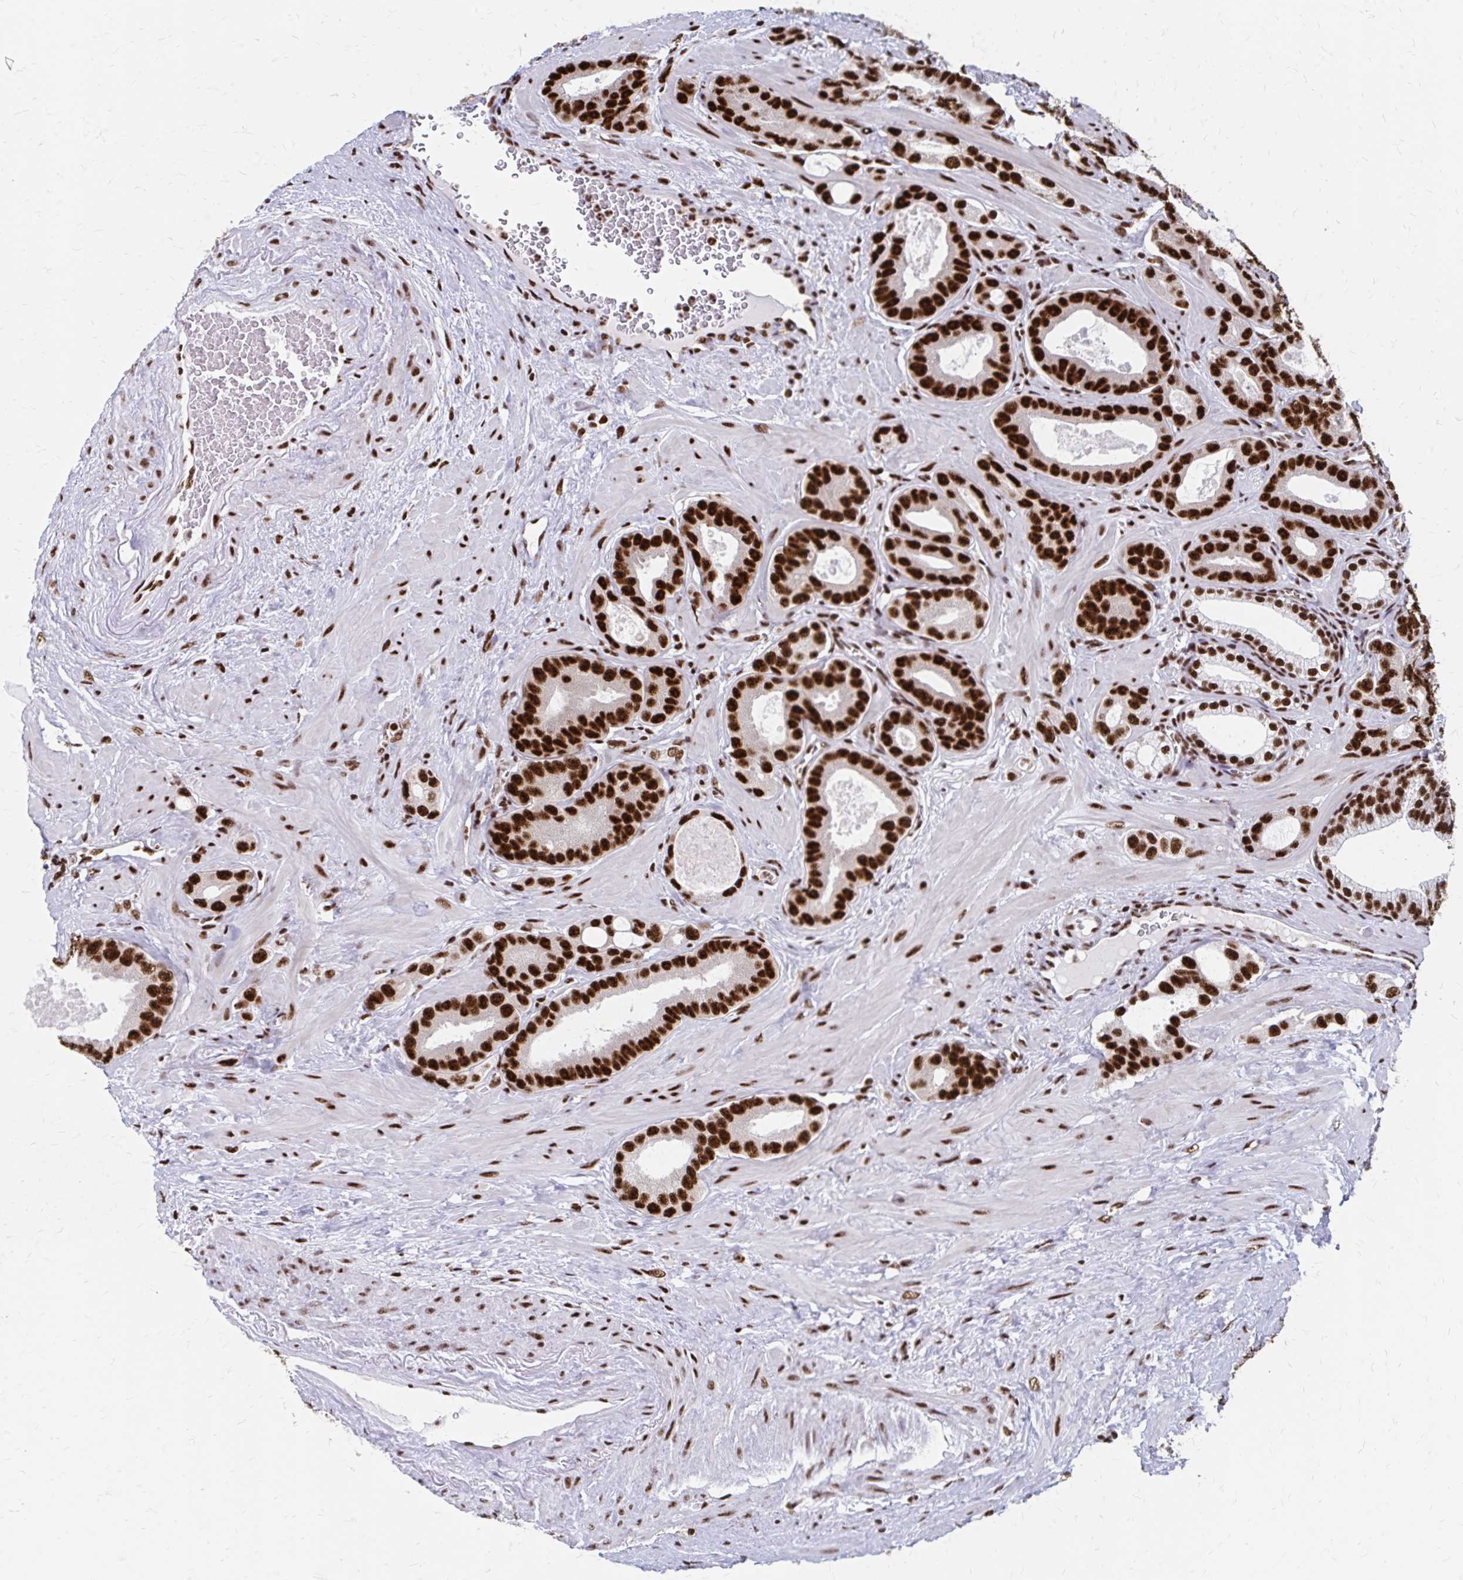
{"staining": {"intensity": "strong", "quantity": ">75%", "location": "nuclear"}, "tissue": "prostate cancer", "cell_type": "Tumor cells", "image_type": "cancer", "snomed": [{"axis": "morphology", "description": "Adenocarcinoma, High grade"}, {"axis": "topography", "description": "Prostate"}], "caption": "Brown immunohistochemical staining in prostate cancer (adenocarcinoma (high-grade)) reveals strong nuclear positivity in about >75% of tumor cells.", "gene": "CNKSR3", "patient": {"sex": "male", "age": 65}}